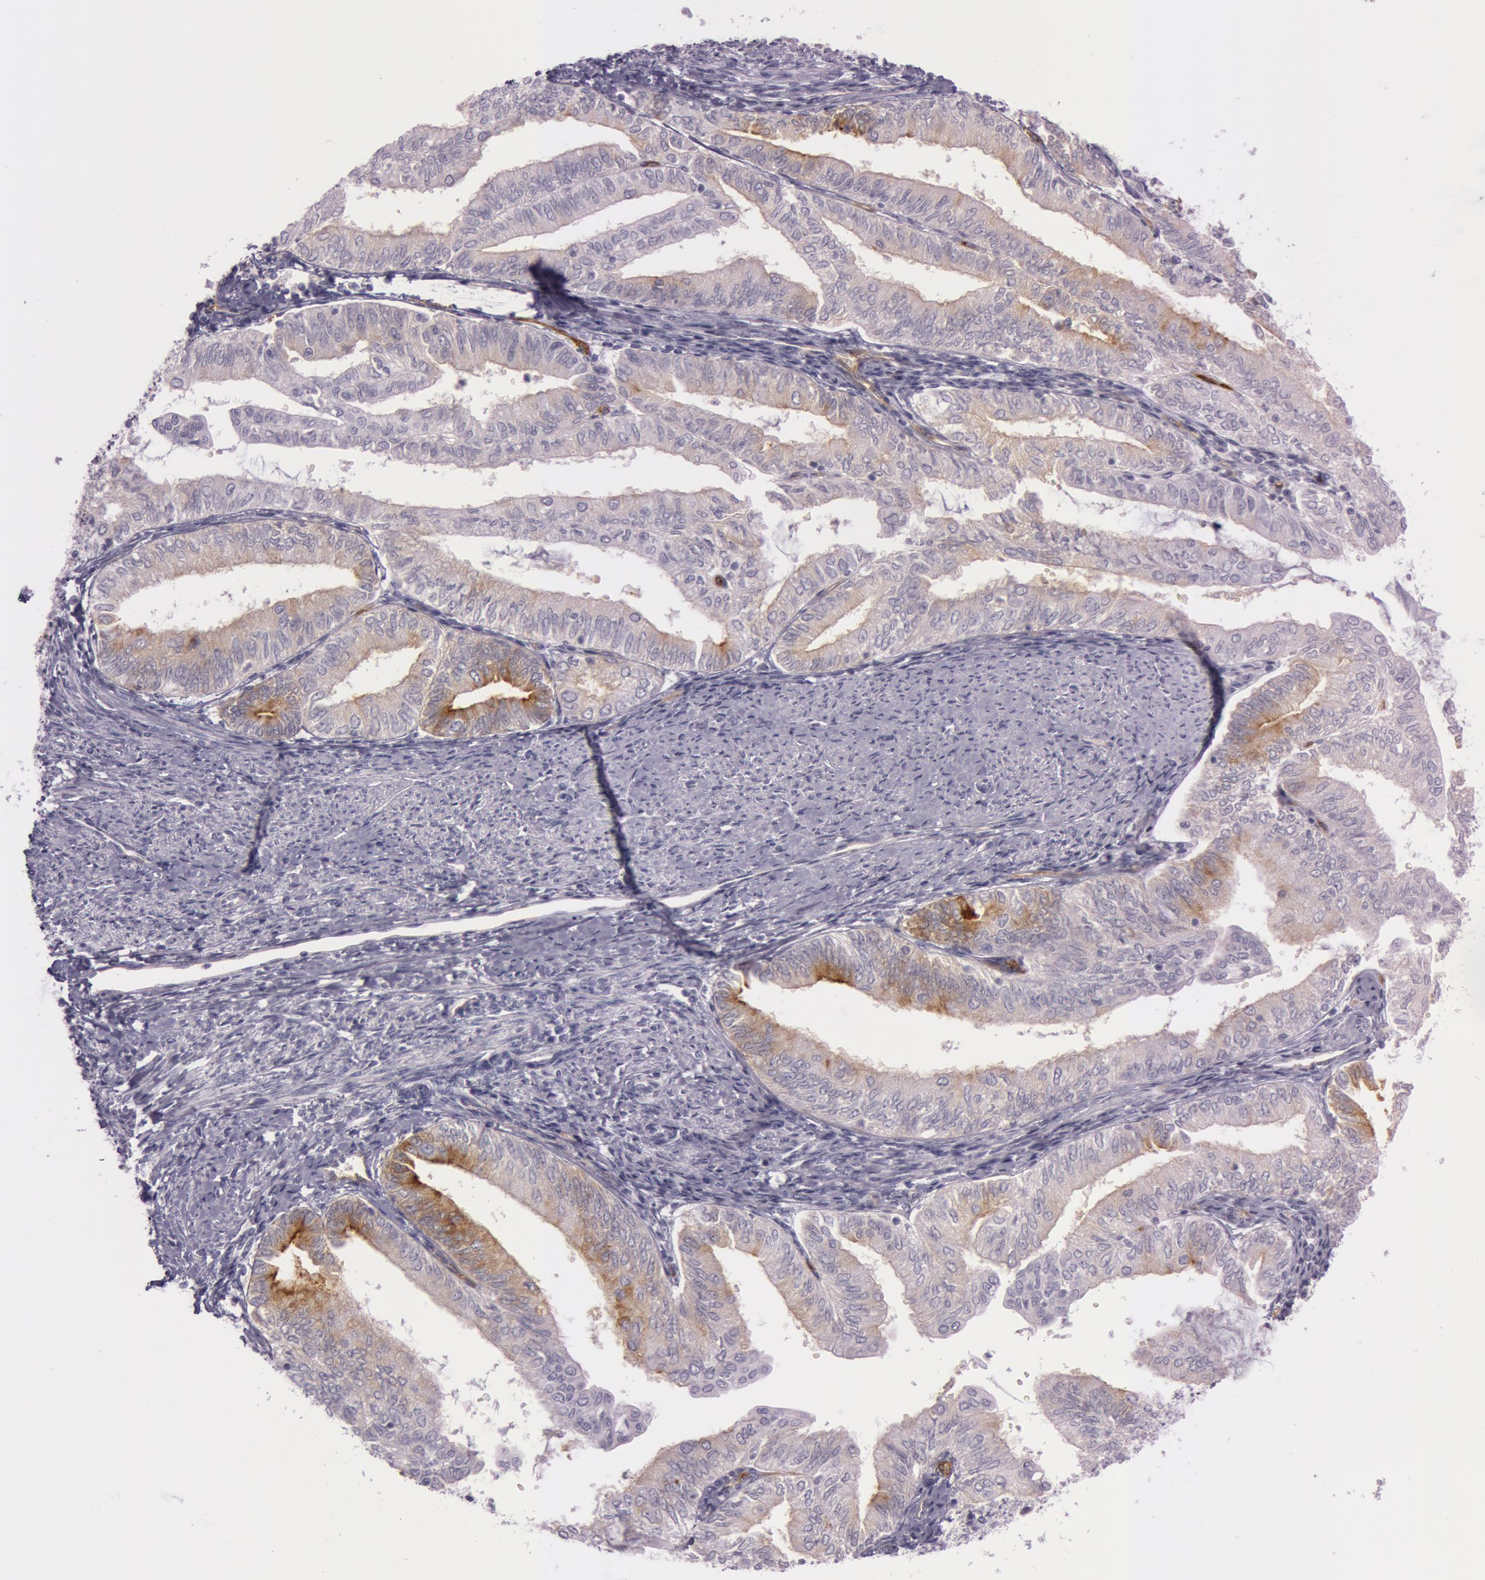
{"staining": {"intensity": "moderate", "quantity": "25%-75%", "location": "cytoplasmic/membranous"}, "tissue": "endometrial cancer", "cell_type": "Tumor cells", "image_type": "cancer", "snomed": [{"axis": "morphology", "description": "Adenocarcinoma, NOS"}, {"axis": "topography", "description": "Endometrium"}], "caption": "This is an image of immunohistochemistry staining of endometrial cancer (adenocarcinoma), which shows moderate positivity in the cytoplasmic/membranous of tumor cells.", "gene": "FOLH1", "patient": {"sex": "female", "age": 66}}